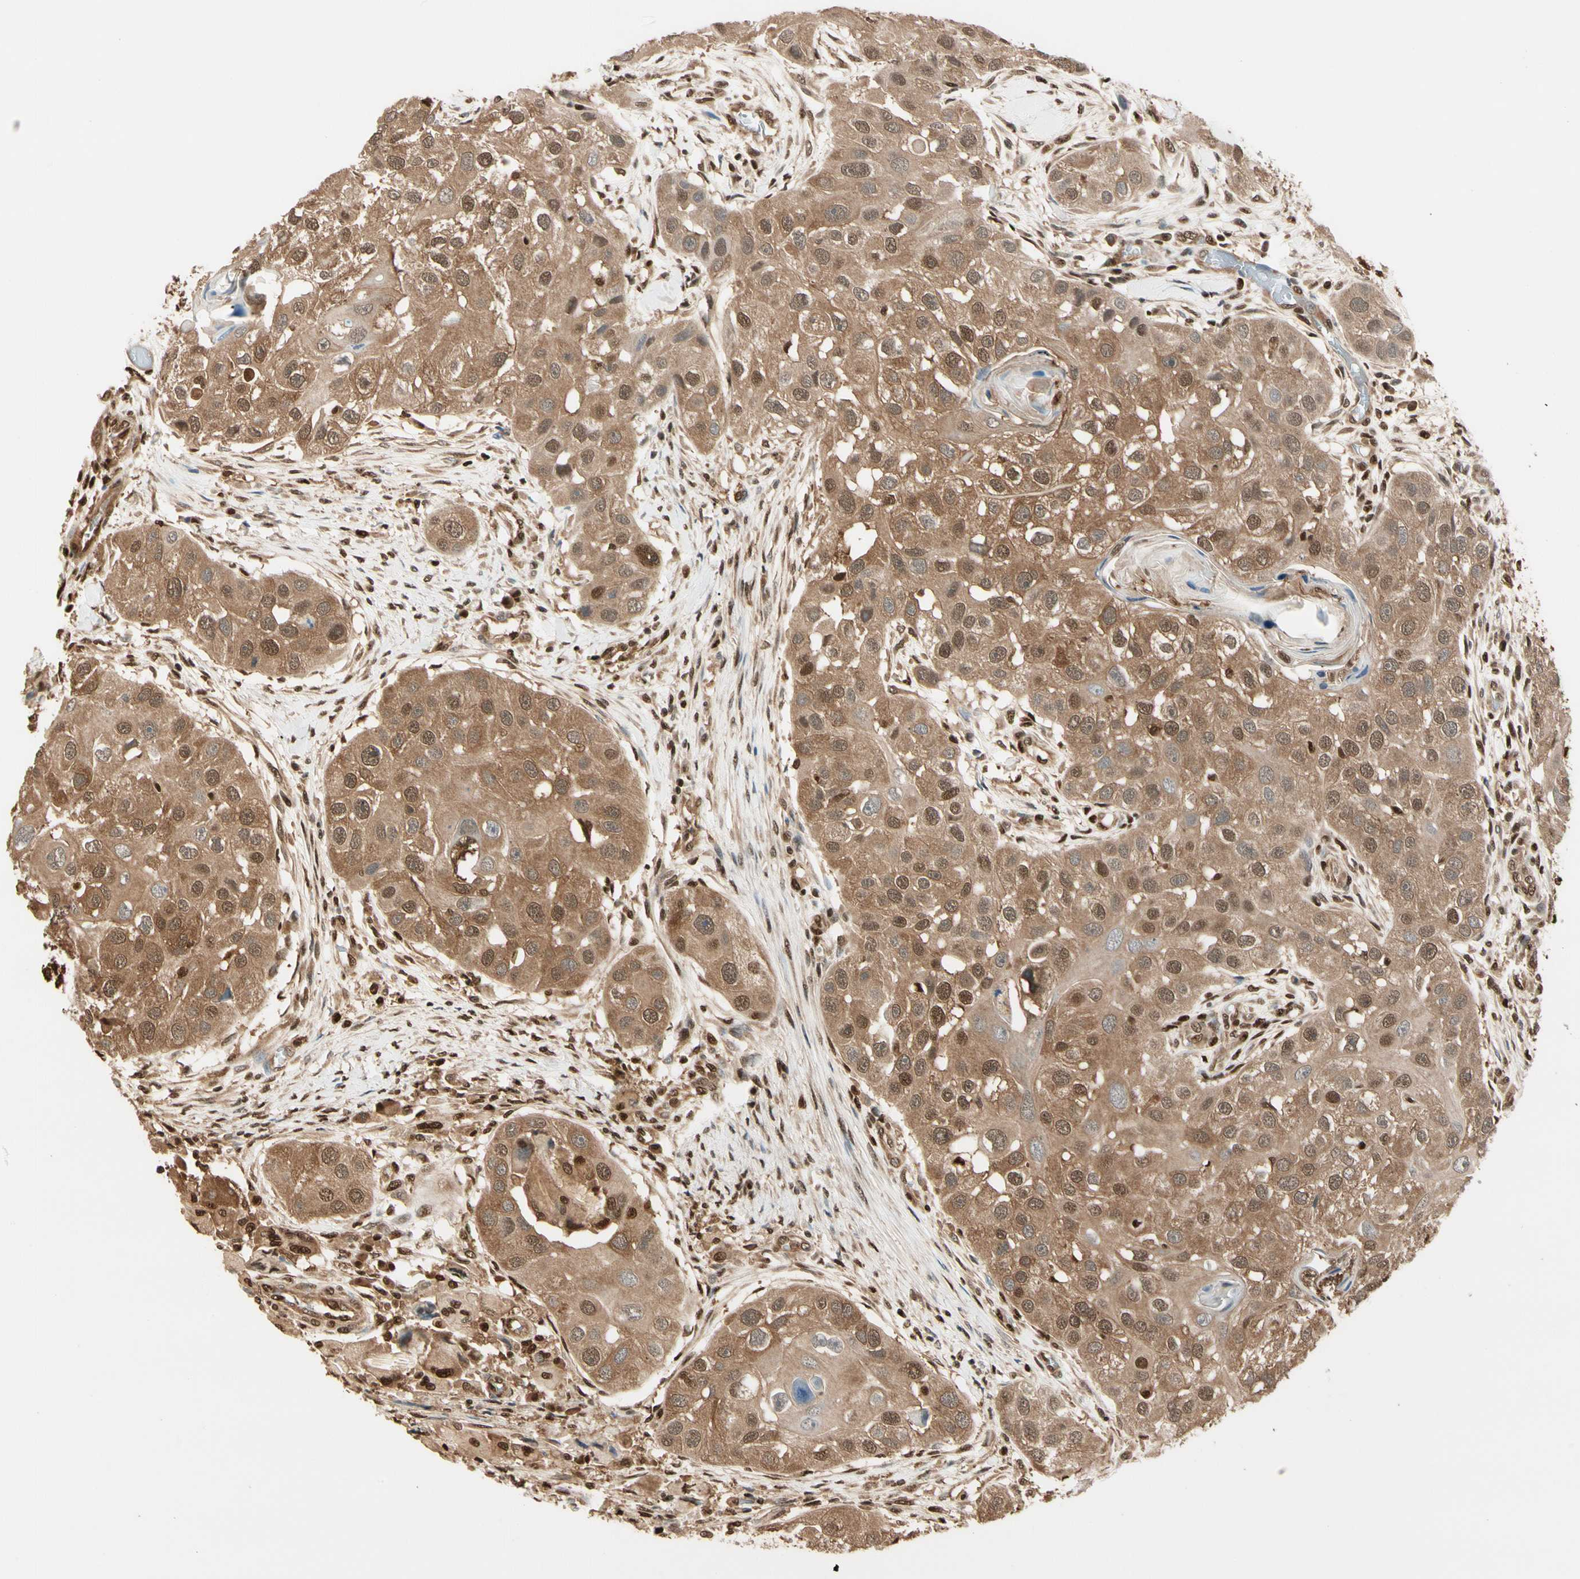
{"staining": {"intensity": "moderate", "quantity": ">75%", "location": "cytoplasmic/membranous,nuclear"}, "tissue": "head and neck cancer", "cell_type": "Tumor cells", "image_type": "cancer", "snomed": [{"axis": "morphology", "description": "Normal tissue, NOS"}, {"axis": "morphology", "description": "Squamous cell carcinoma, NOS"}, {"axis": "topography", "description": "Skeletal muscle"}, {"axis": "topography", "description": "Head-Neck"}], "caption": "Tumor cells show moderate cytoplasmic/membranous and nuclear positivity in approximately >75% of cells in squamous cell carcinoma (head and neck). The protein is stained brown, and the nuclei are stained in blue (DAB (3,3'-diaminobenzidine) IHC with brightfield microscopy, high magnification).", "gene": "PNCK", "patient": {"sex": "male", "age": 51}}